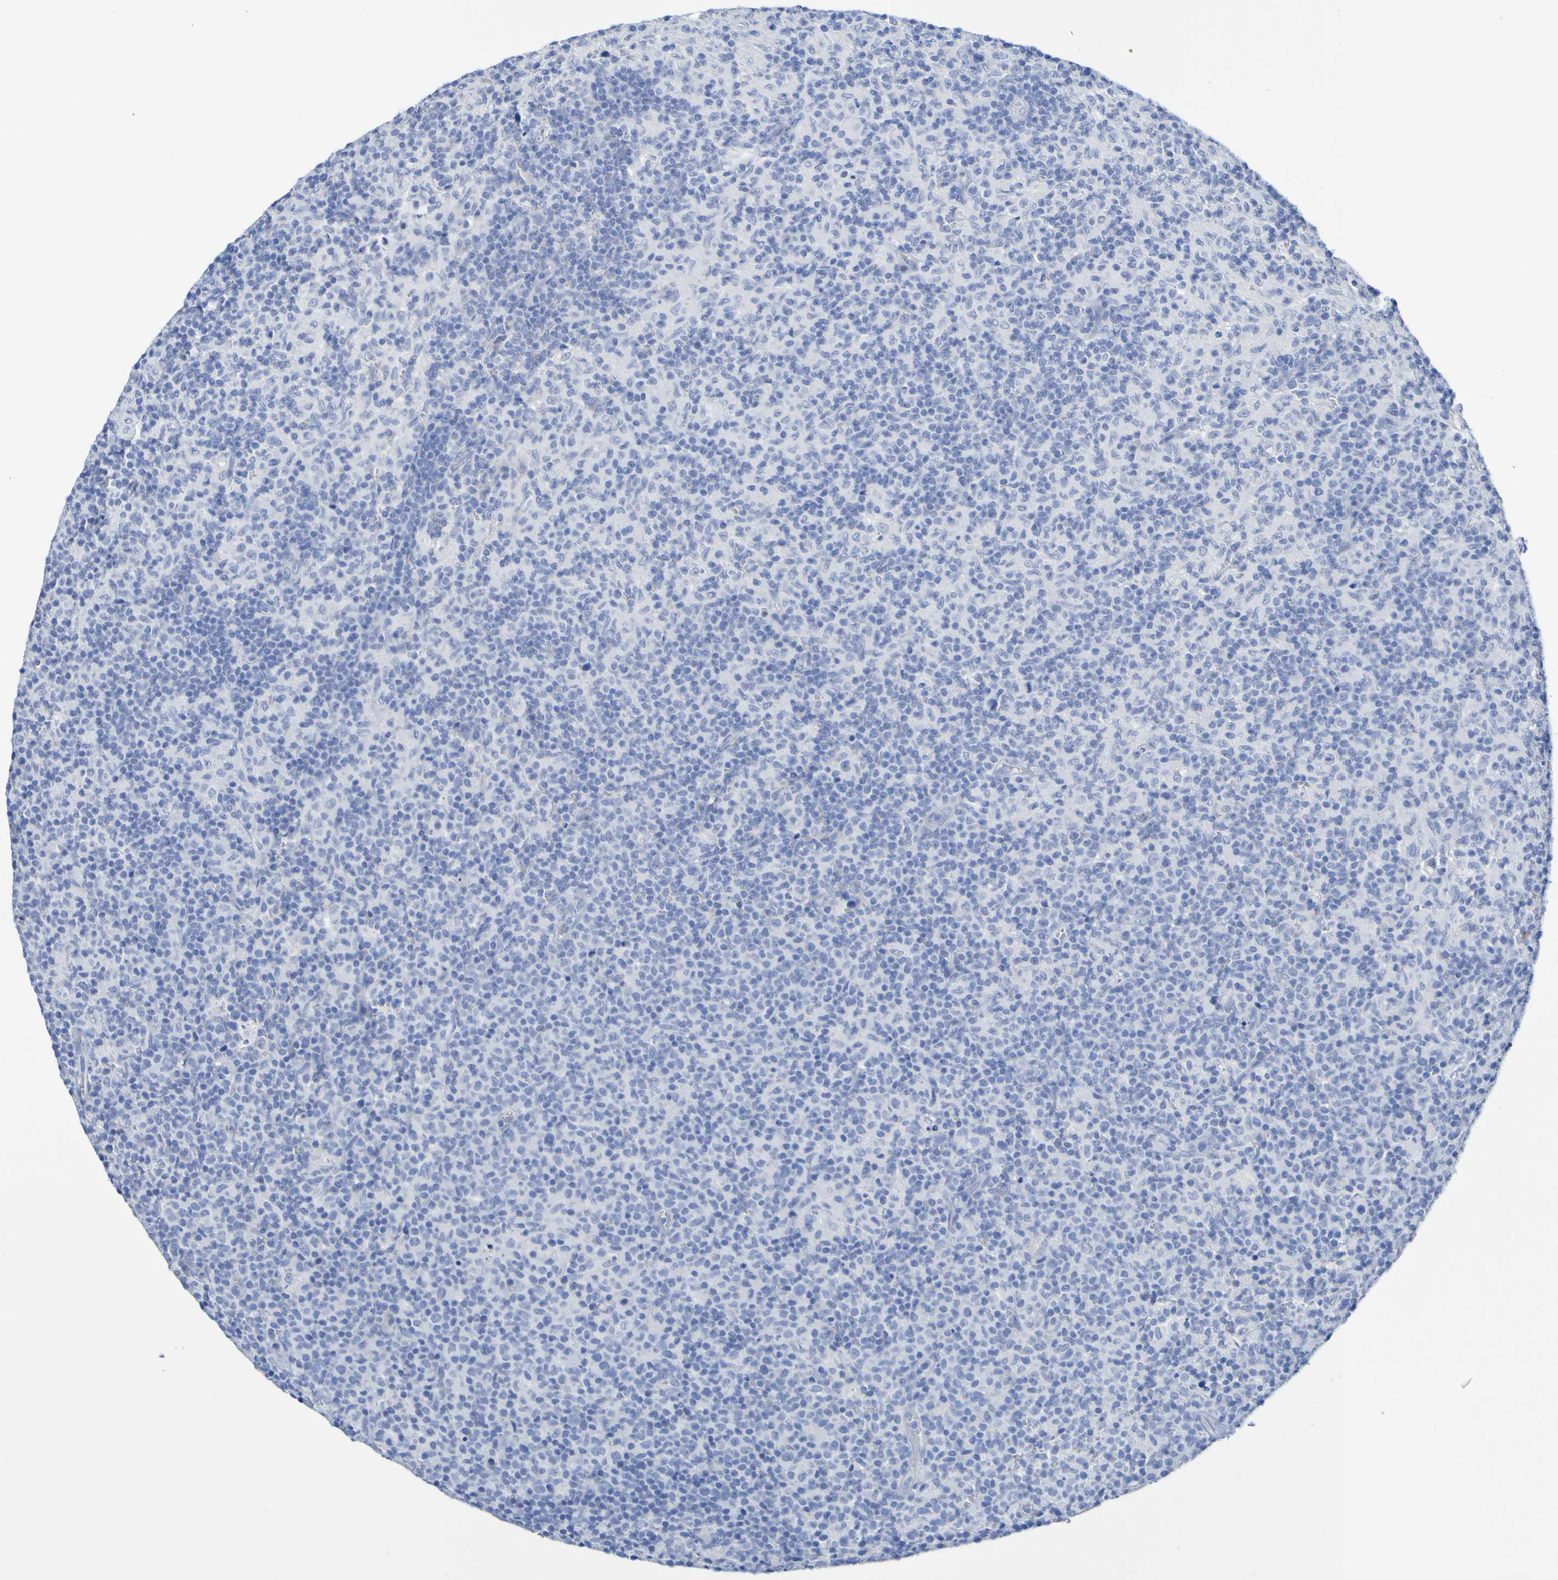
{"staining": {"intensity": "negative", "quantity": "none", "location": "none"}, "tissue": "lymph node", "cell_type": "Germinal center cells", "image_type": "normal", "snomed": [{"axis": "morphology", "description": "Normal tissue, NOS"}, {"axis": "morphology", "description": "Inflammation, NOS"}, {"axis": "topography", "description": "Lymph node"}], "caption": "This is an immunohistochemistry histopathology image of normal lymph node. There is no expression in germinal center cells.", "gene": "SGCB", "patient": {"sex": "male", "age": 55}}